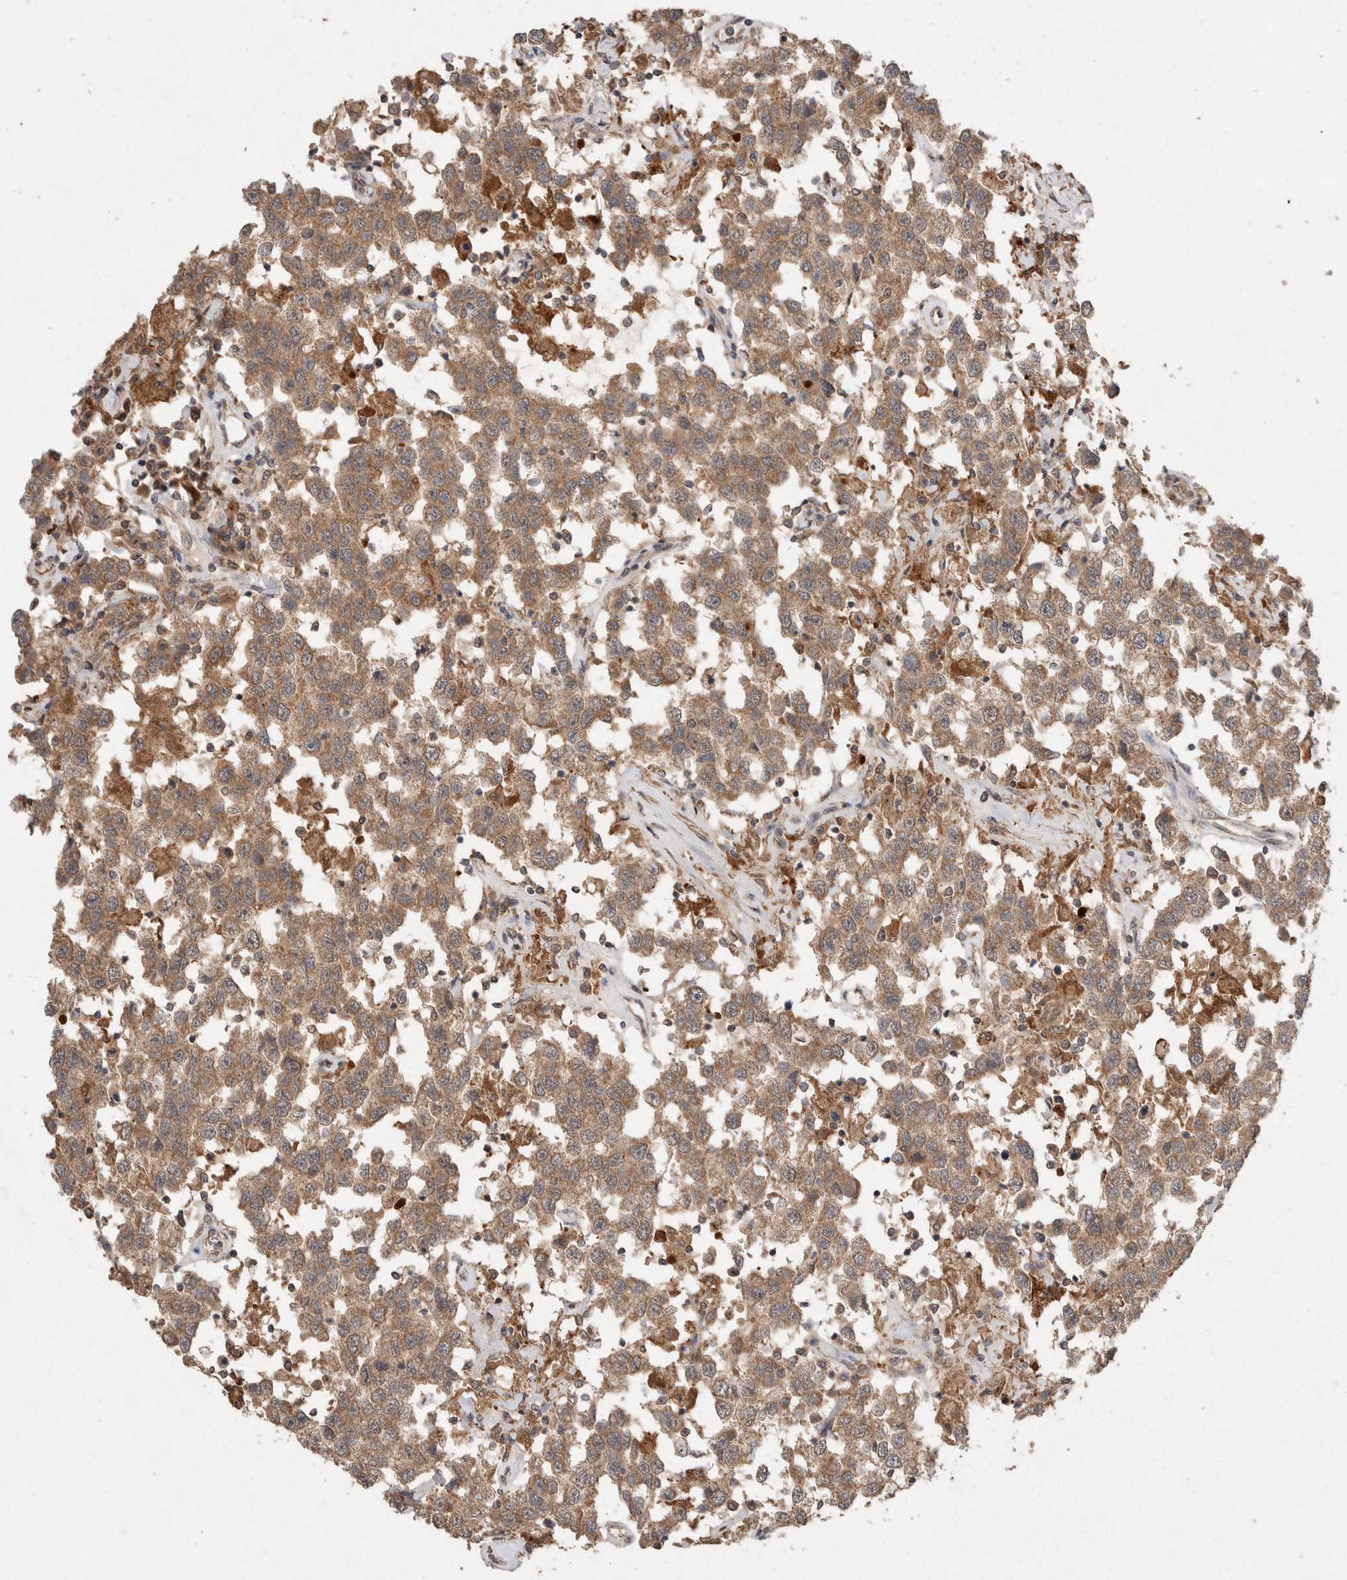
{"staining": {"intensity": "moderate", "quantity": ">75%", "location": "cytoplasmic/membranous"}, "tissue": "testis cancer", "cell_type": "Tumor cells", "image_type": "cancer", "snomed": [{"axis": "morphology", "description": "Seminoma, NOS"}, {"axis": "topography", "description": "Testis"}], "caption": "Approximately >75% of tumor cells in human testis cancer show moderate cytoplasmic/membranous protein expression as visualized by brown immunohistochemical staining.", "gene": "KCNJ5", "patient": {"sex": "male", "age": 41}}